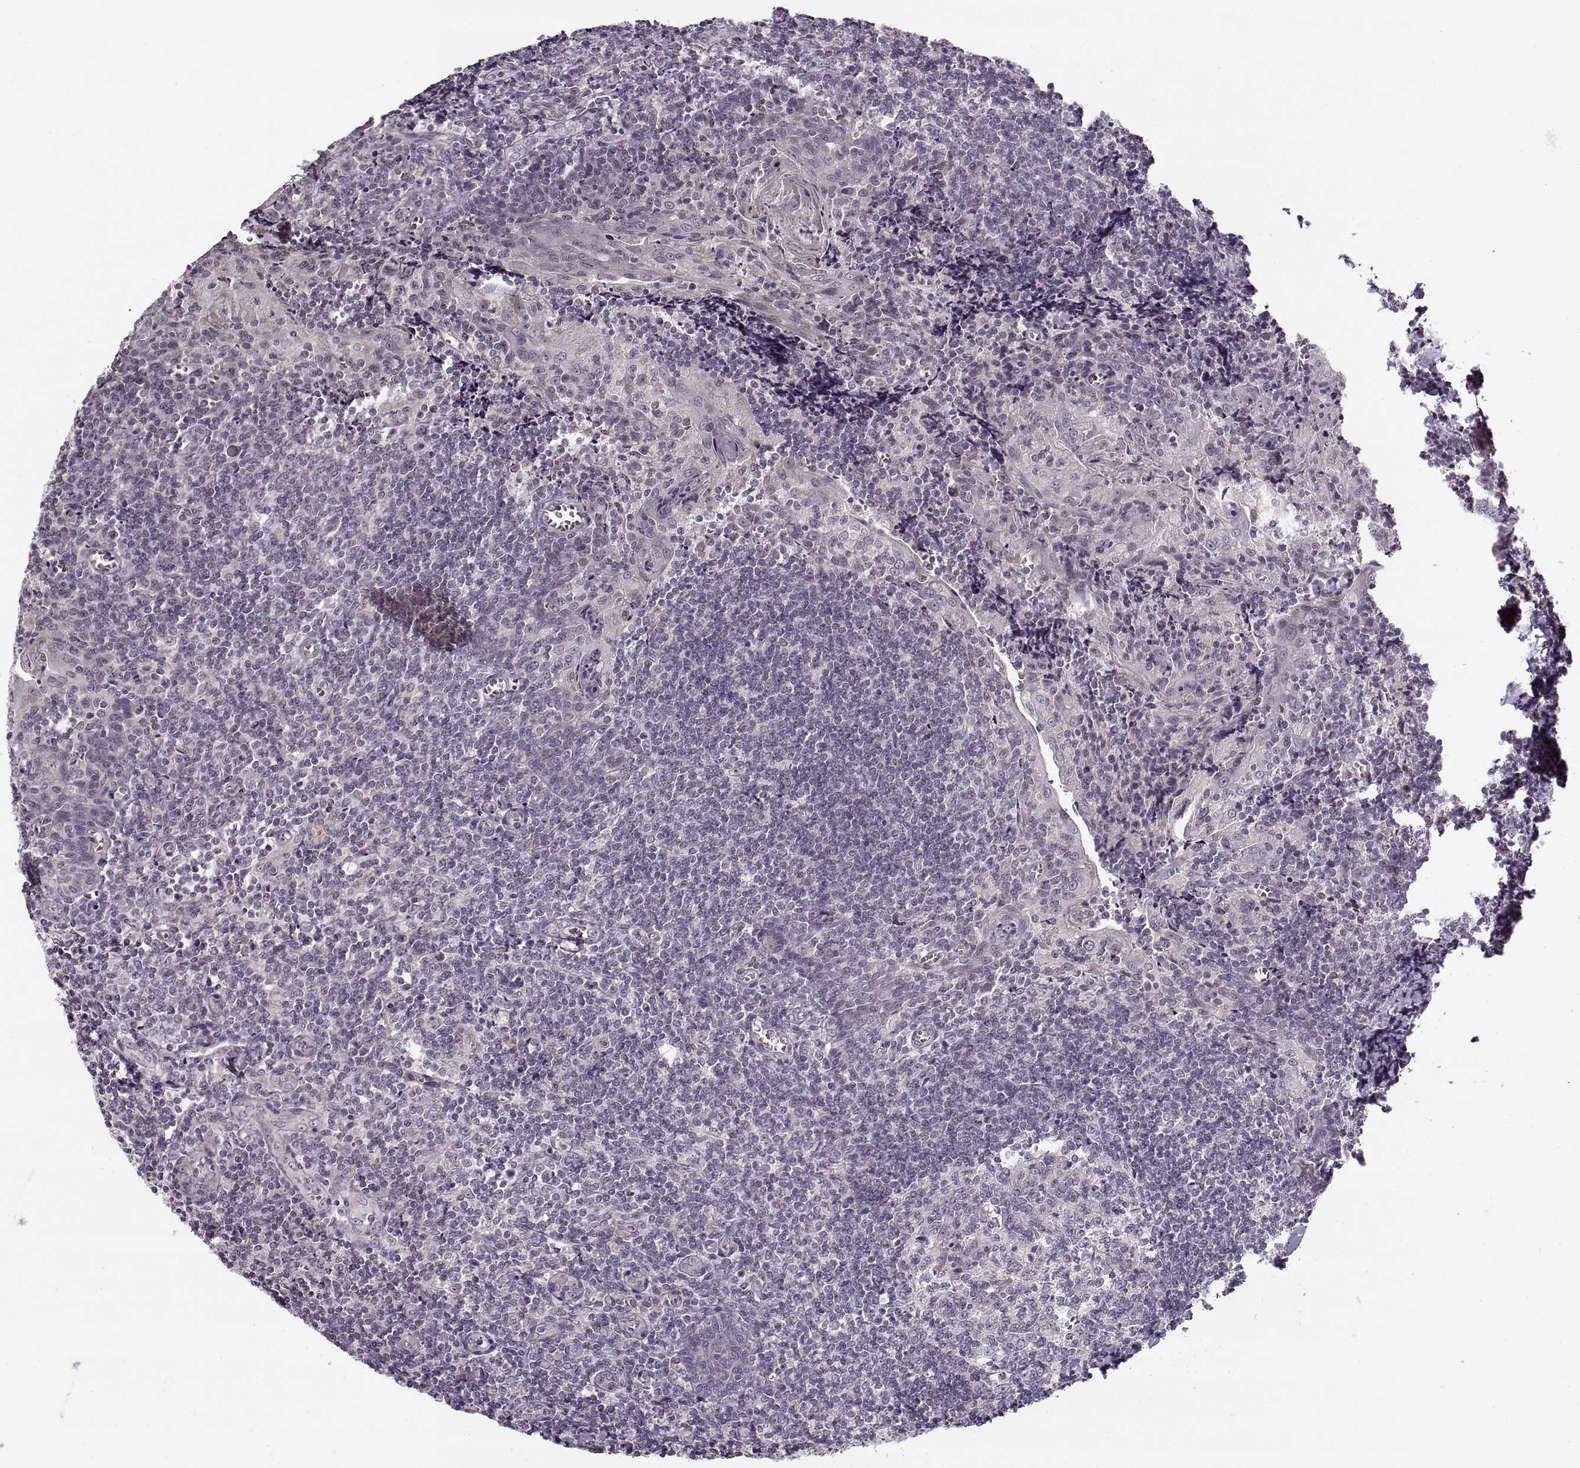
{"staining": {"intensity": "negative", "quantity": "none", "location": "none"}, "tissue": "tonsil", "cell_type": "Germinal center cells", "image_type": "normal", "snomed": [{"axis": "morphology", "description": "Normal tissue, NOS"}, {"axis": "morphology", "description": "Inflammation, NOS"}, {"axis": "topography", "description": "Tonsil"}], "caption": "This image is of benign tonsil stained with IHC to label a protein in brown with the nuclei are counter-stained blue. There is no expression in germinal center cells.", "gene": "ASIC3", "patient": {"sex": "female", "age": 31}}